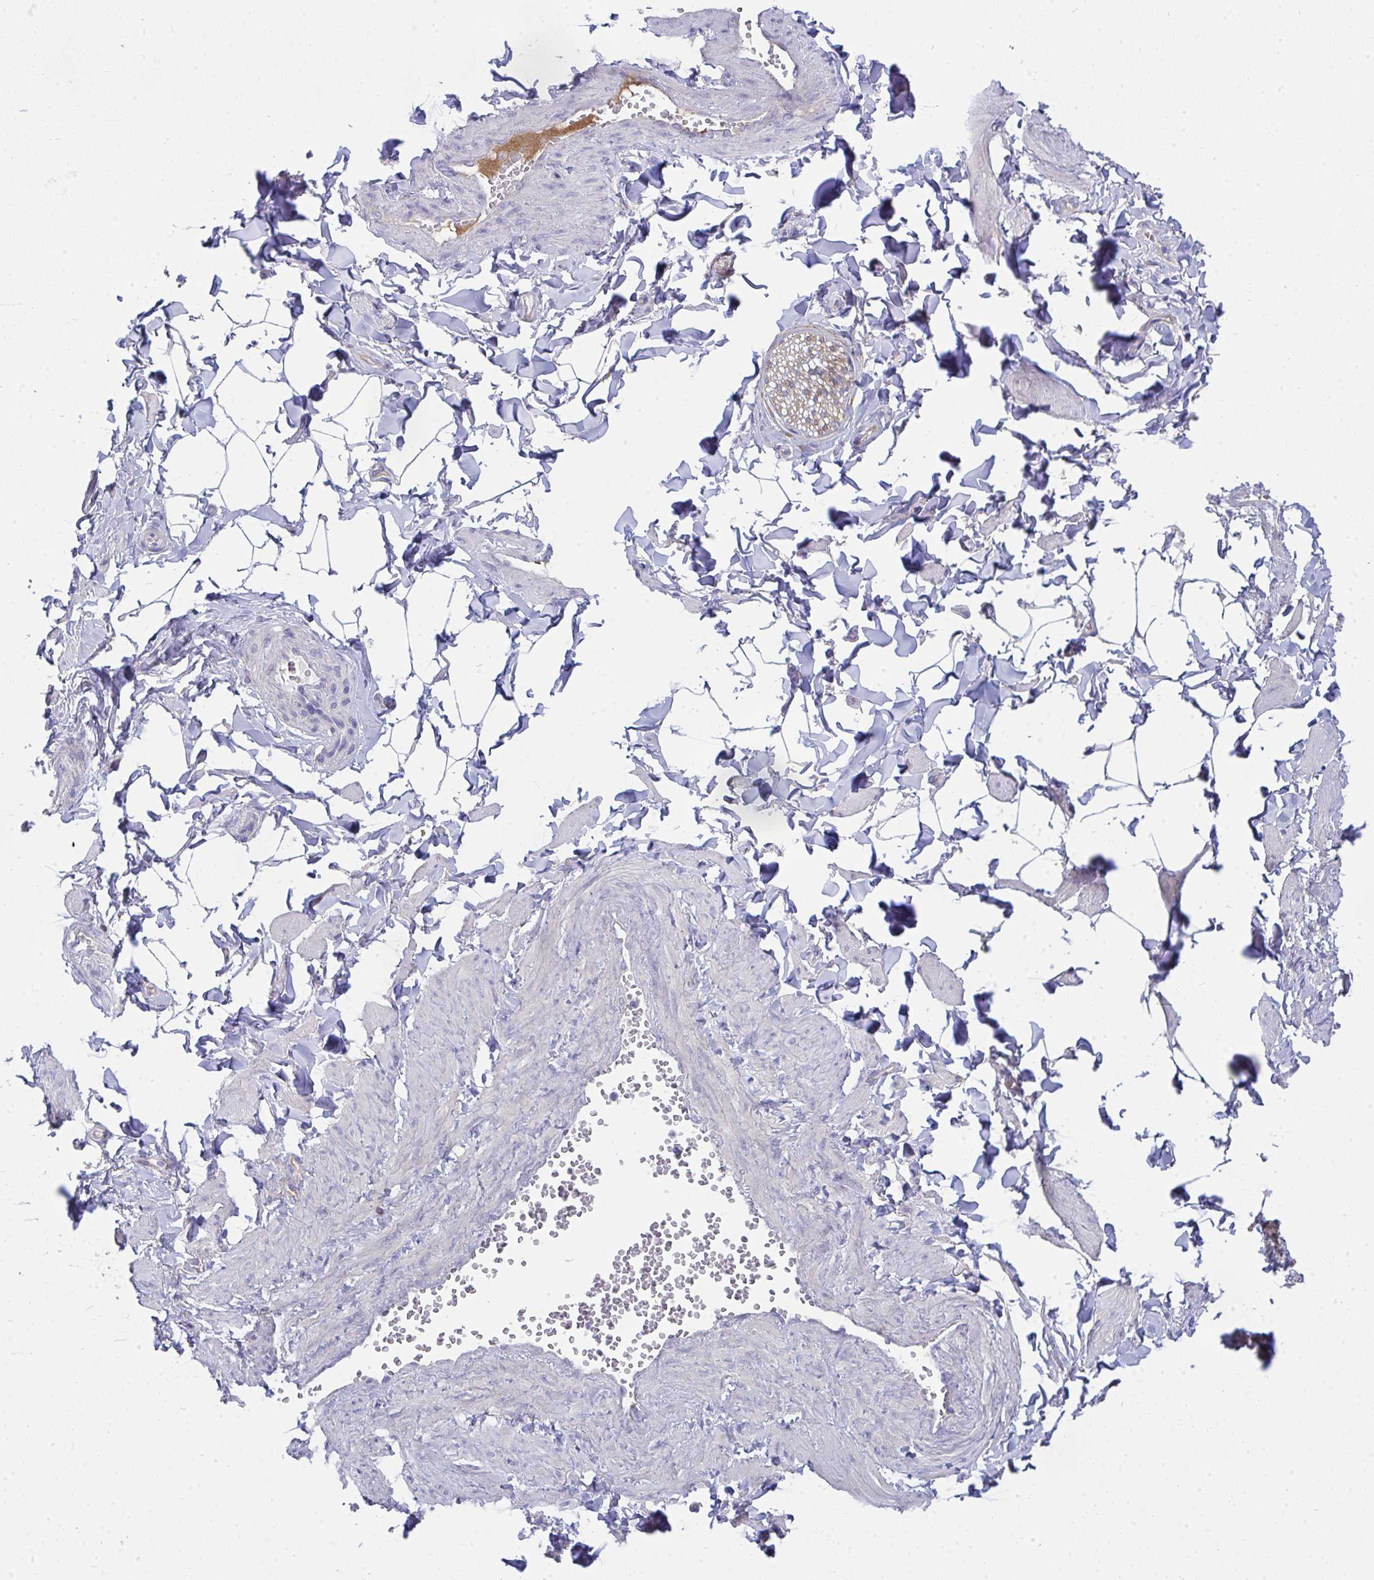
{"staining": {"intensity": "negative", "quantity": "none", "location": "none"}, "tissue": "adipose tissue", "cell_type": "Adipocytes", "image_type": "normal", "snomed": [{"axis": "morphology", "description": "Normal tissue, NOS"}, {"axis": "topography", "description": "Epididymis"}, {"axis": "topography", "description": "Peripheral nerve tissue"}], "caption": "The micrograph shows no staining of adipocytes in benign adipose tissue.", "gene": "GAB1", "patient": {"sex": "male", "age": 32}}